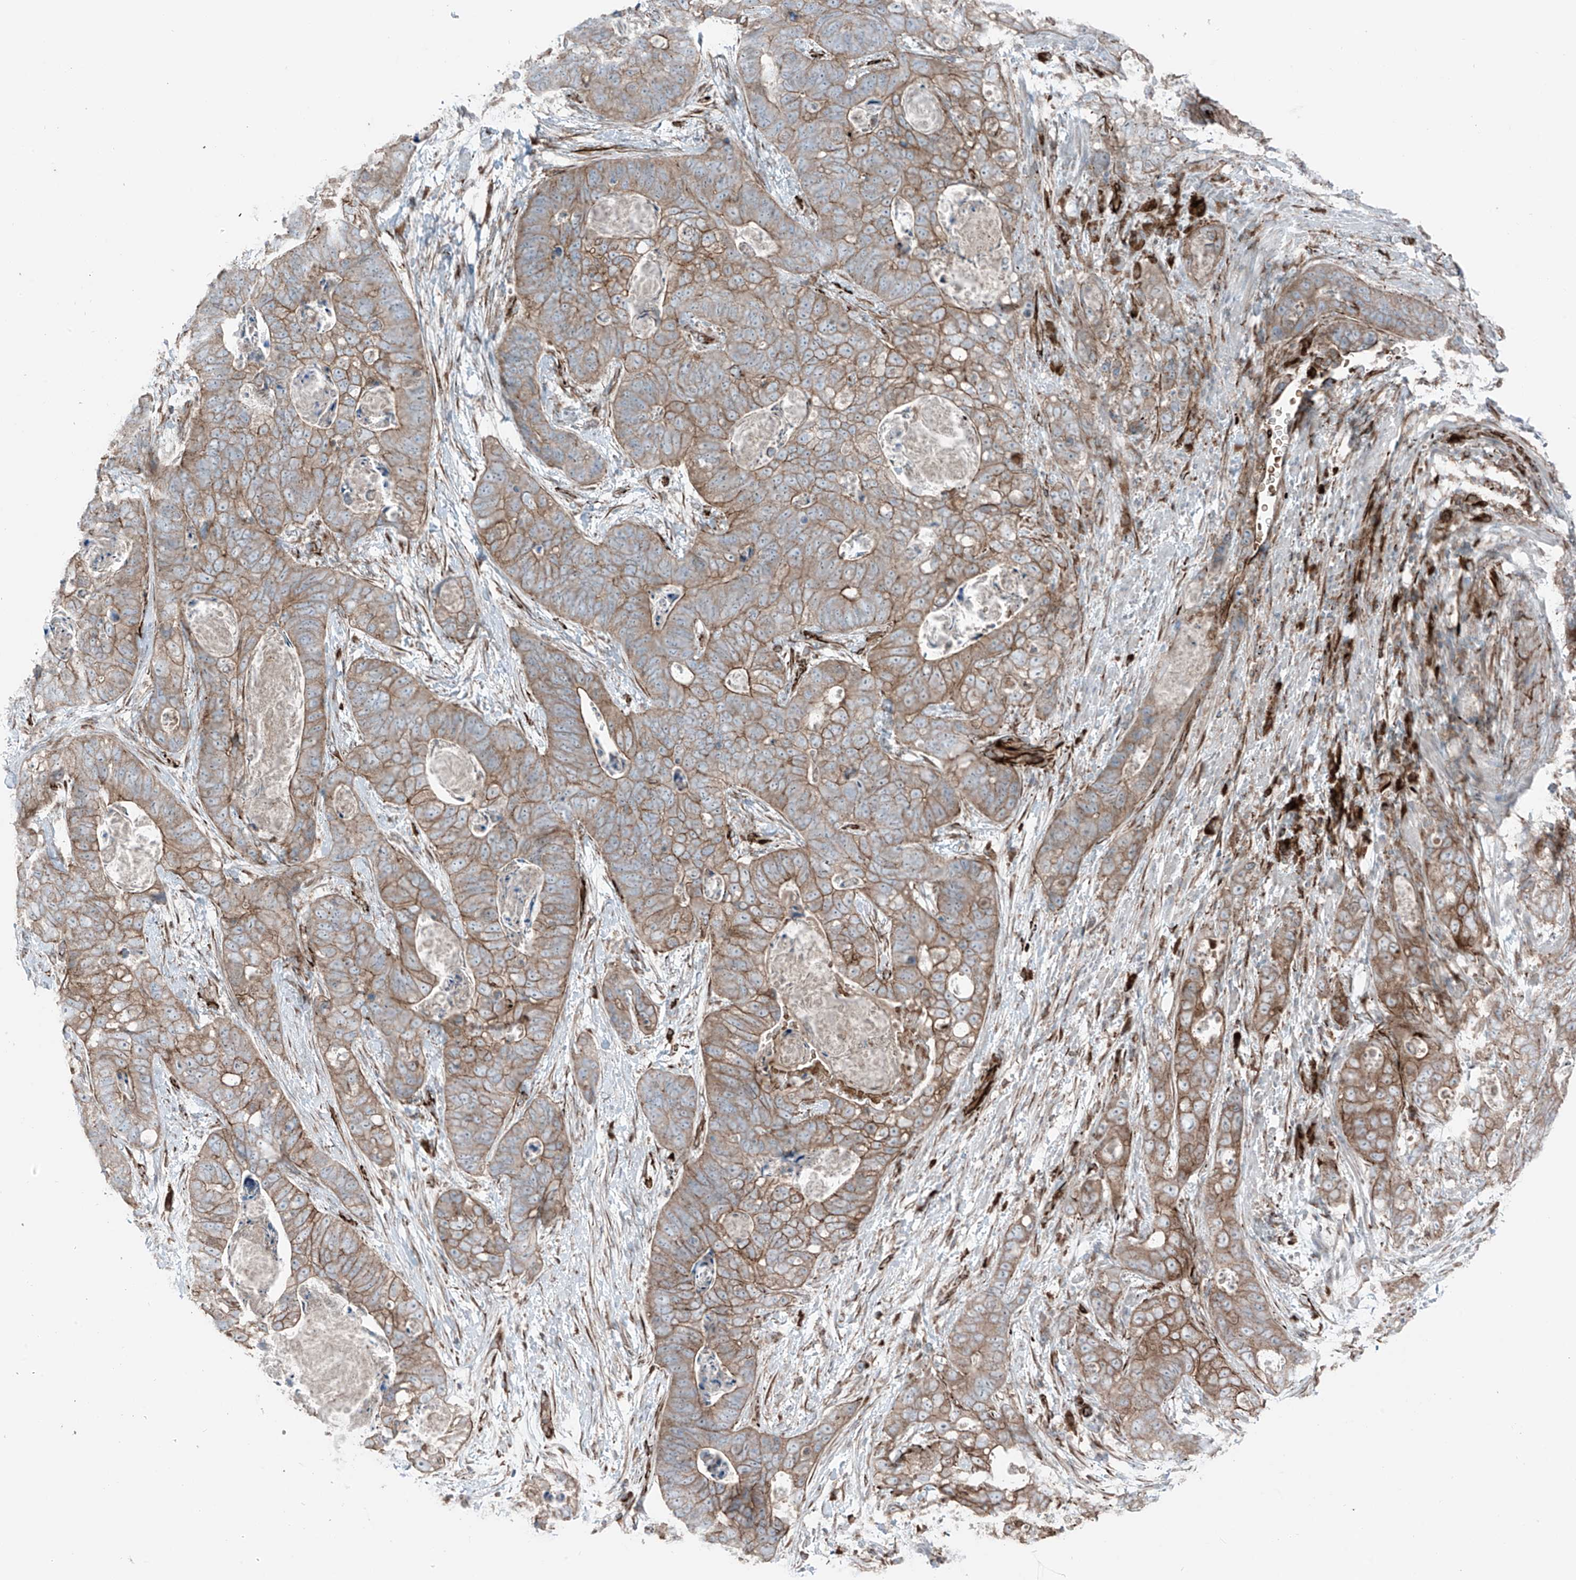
{"staining": {"intensity": "moderate", "quantity": ">75%", "location": "cytoplasmic/membranous"}, "tissue": "stomach cancer", "cell_type": "Tumor cells", "image_type": "cancer", "snomed": [{"axis": "morphology", "description": "Adenocarcinoma, NOS"}, {"axis": "topography", "description": "Stomach"}], "caption": "Immunohistochemical staining of stomach adenocarcinoma demonstrates medium levels of moderate cytoplasmic/membranous protein staining in approximately >75% of tumor cells.", "gene": "ERLEC1", "patient": {"sex": "female", "age": 89}}